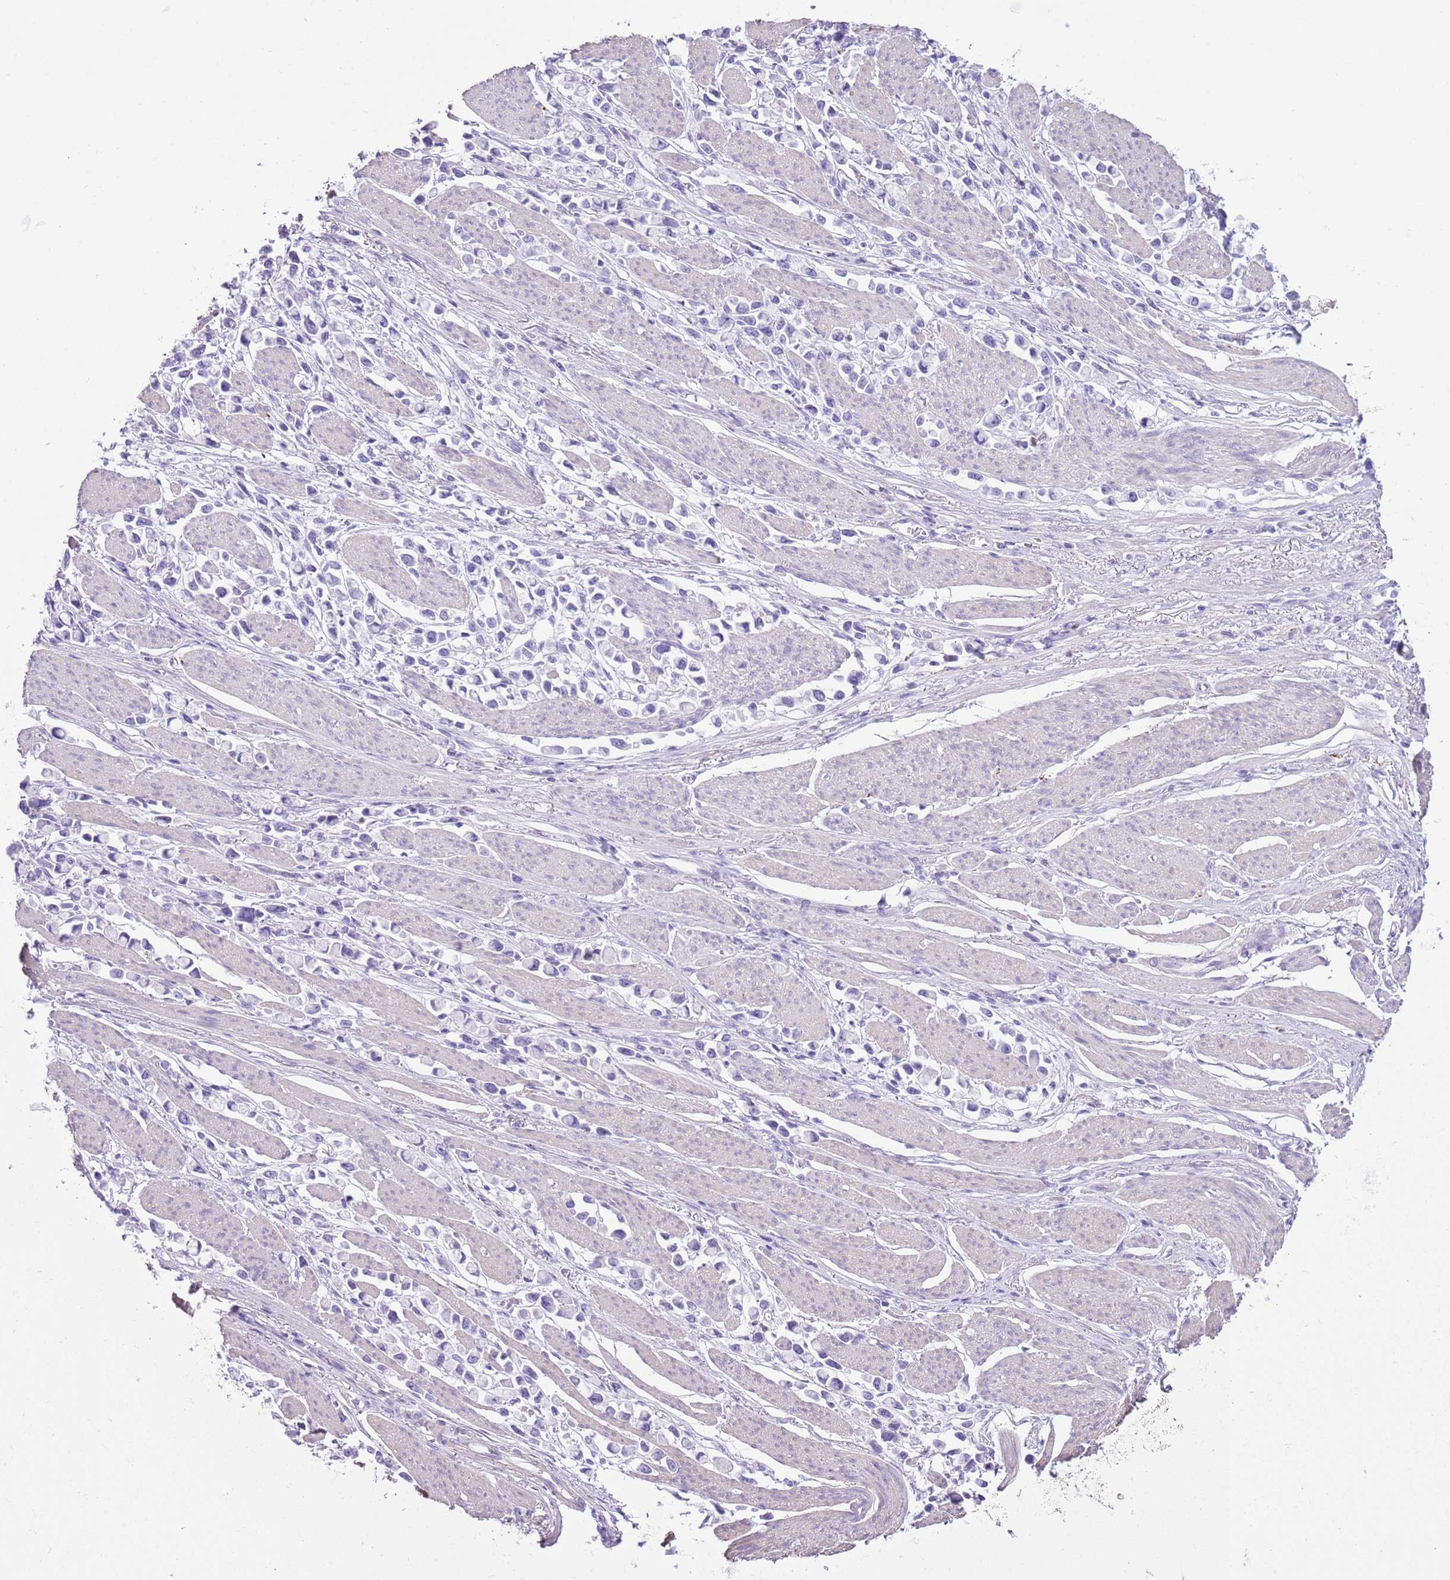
{"staining": {"intensity": "negative", "quantity": "none", "location": "none"}, "tissue": "stomach cancer", "cell_type": "Tumor cells", "image_type": "cancer", "snomed": [{"axis": "morphology", "description": "Adenocarcinoma, NOS"}, {"axis": "topography", "description": "Stomach"}], "caption": "DAB (3,3'-diaminobenzidine) immunohistochemical staining of stomach cancer exhibits no significant staining in tumor cells.", "gene": "SLC7A14", "patient": {"sex": "female", "age": 81}}